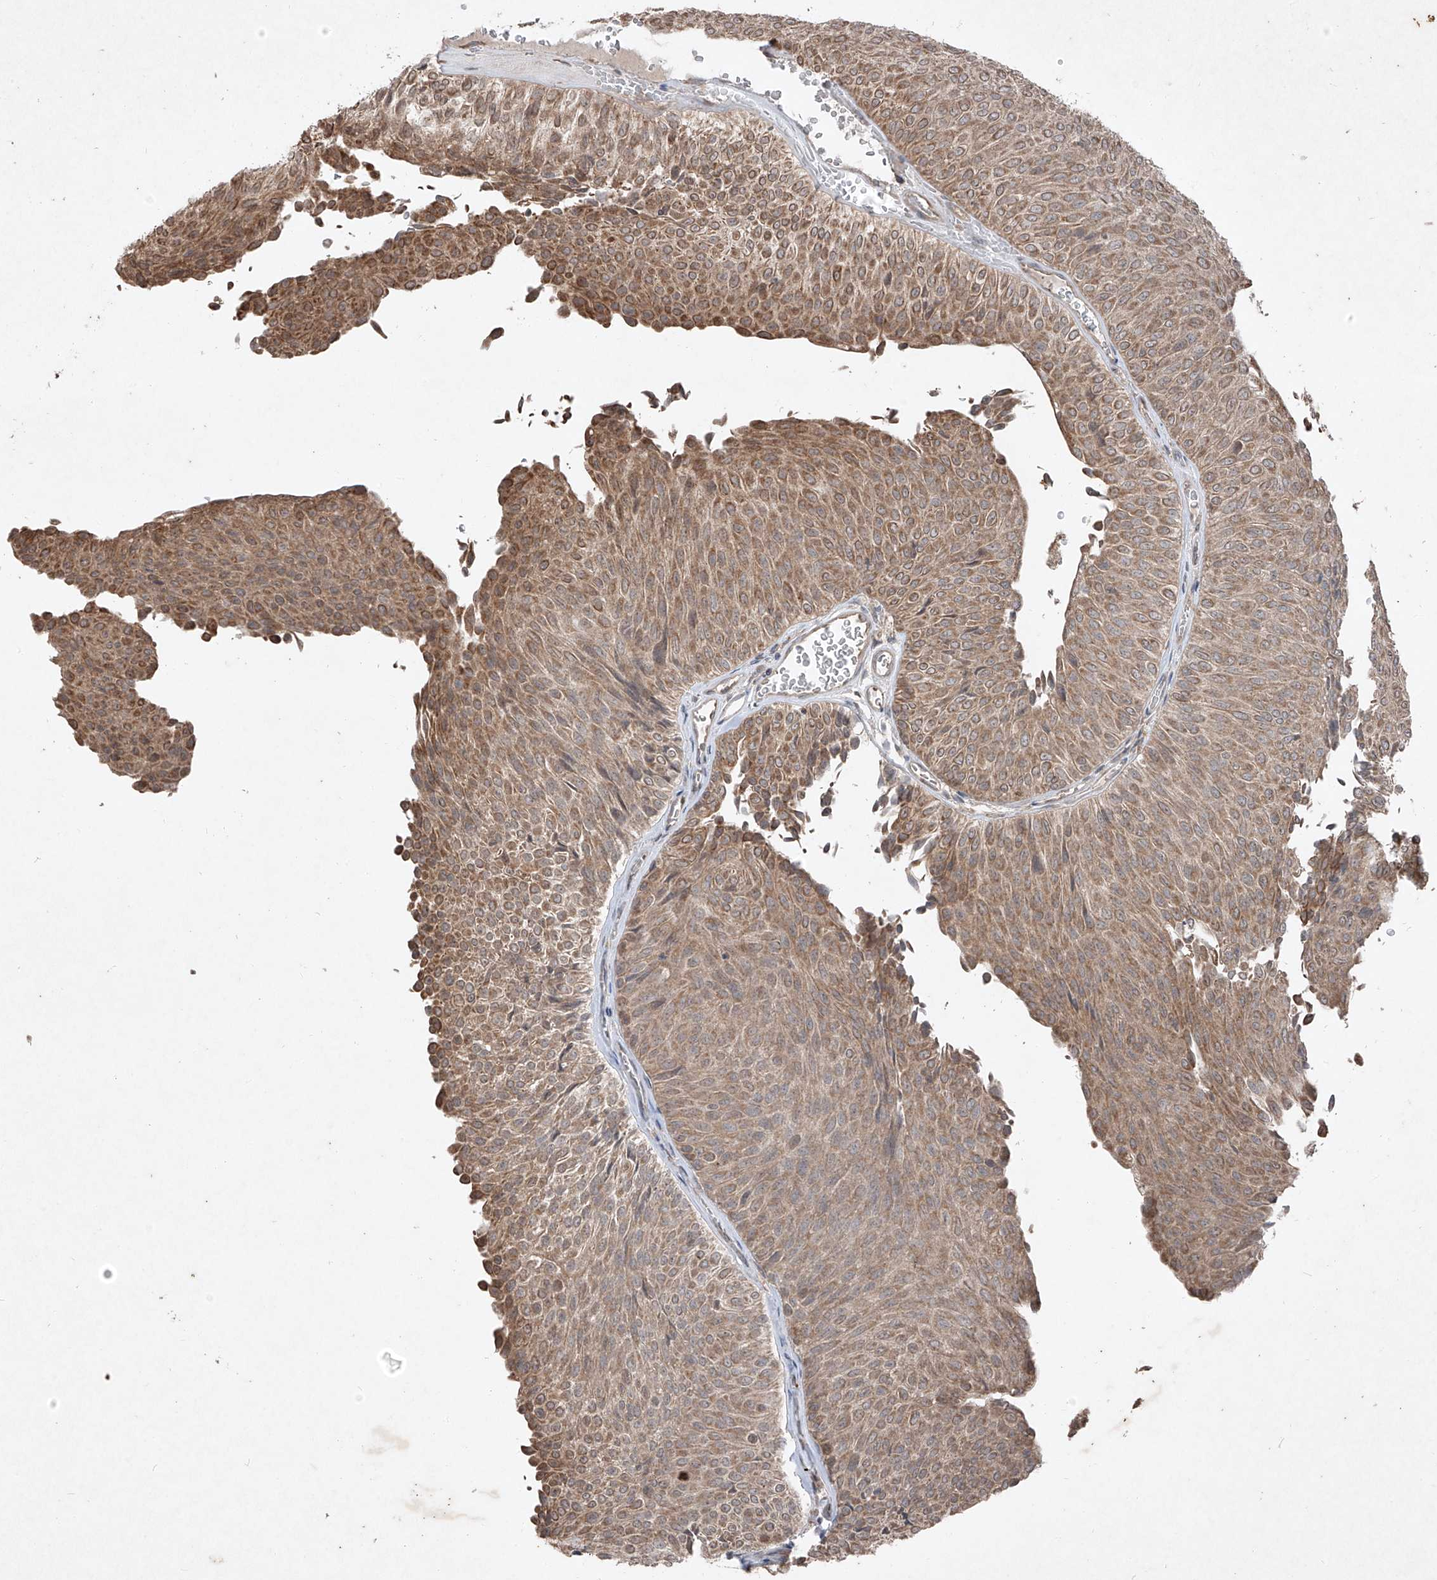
{"staining": {"intensity": "moderate", "quantity": ">75%", "location": "cytoplasmic/membranous"}, "tissue": "urothelial cancer", "cell_type": "Tumor cells", "image_type": "cancer", "snomed": [{"axis": "morphology", "description": "Urothelial carcinoma, Low grade"}, {"axis": "topography", "description": "Urinary bladder"}], "caption": "A photomicrograph of urothelial carcinoma (low-grade) stained for a protein shows moderate cytoplasmic/membranous brown staining in tumor cells.", "gene": "ABCD3", "patient": {"sex": "male", "age": 78}}